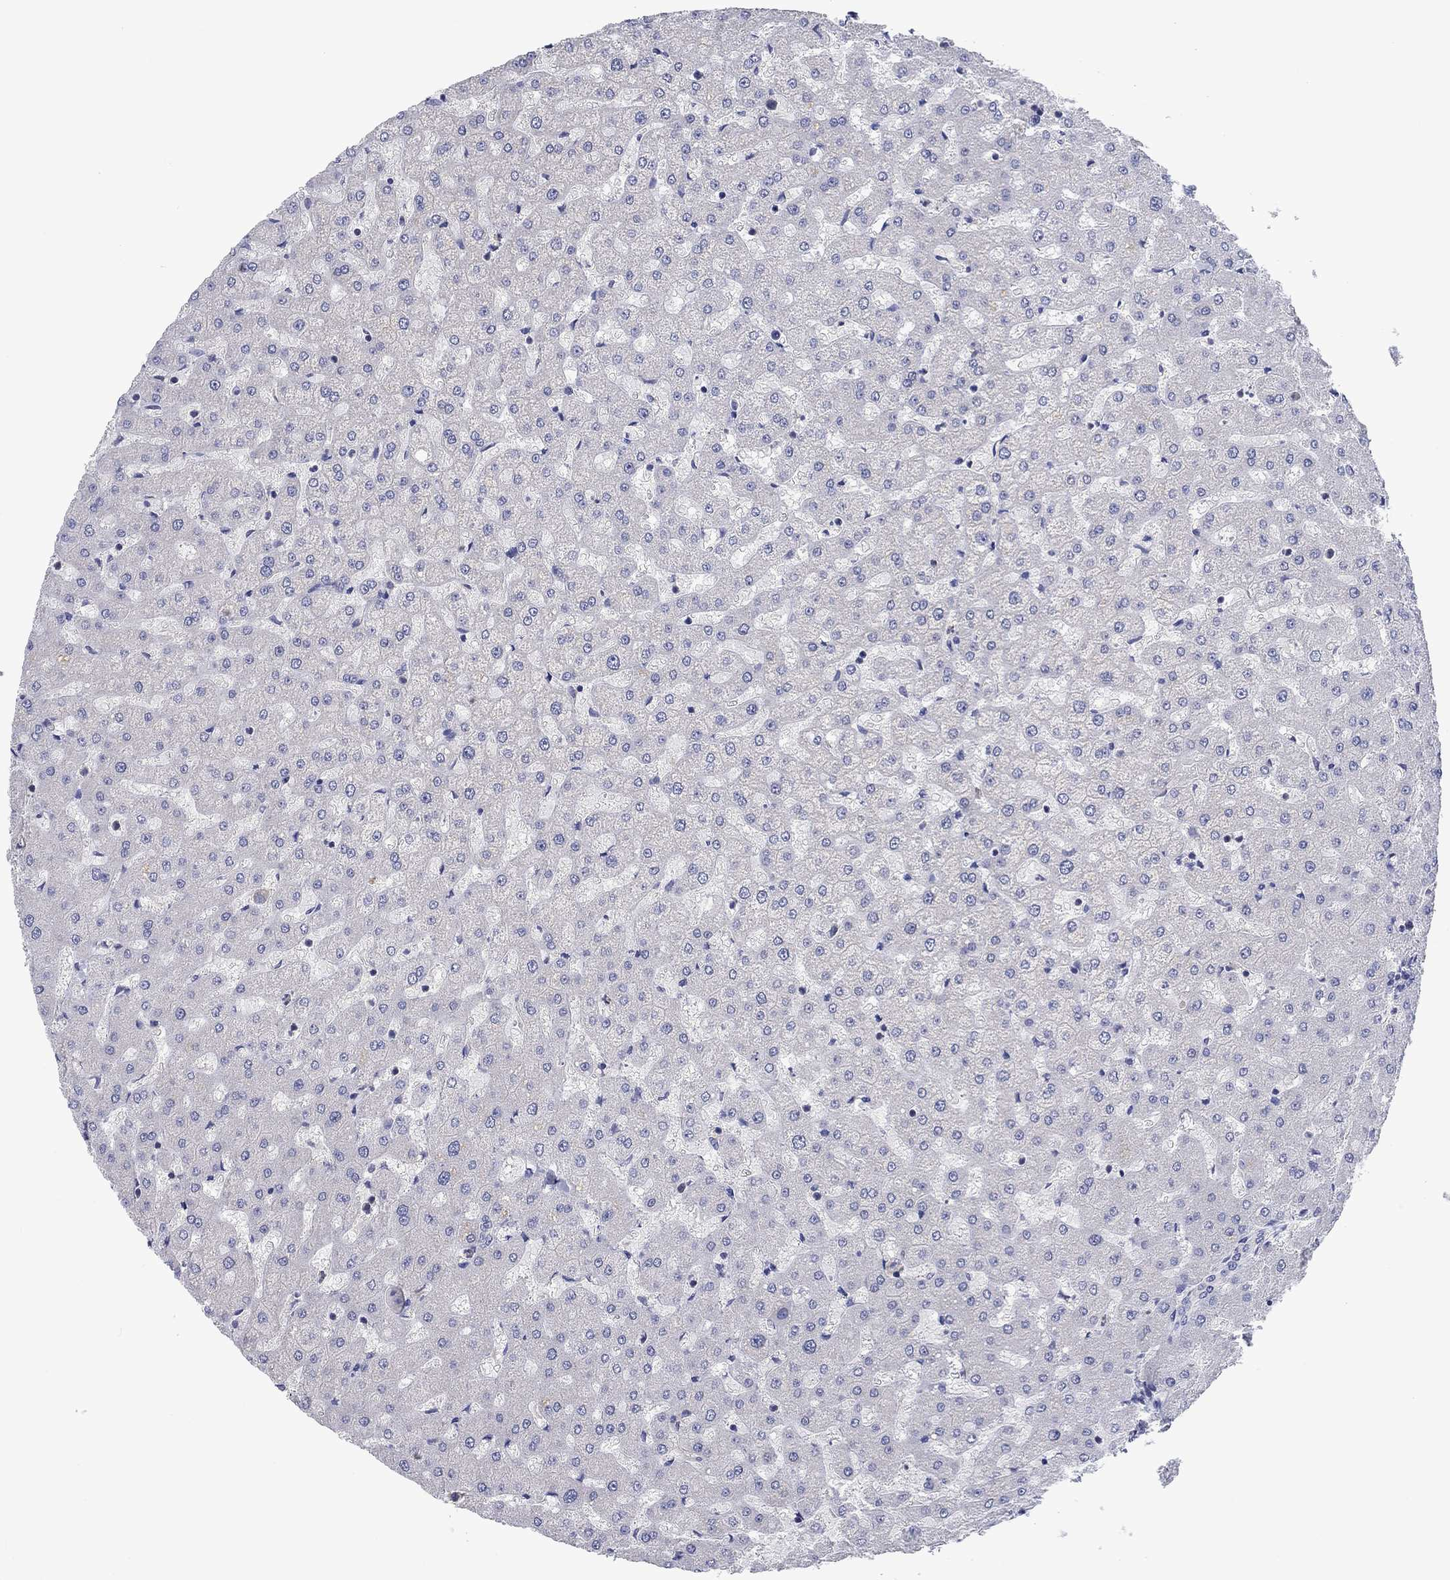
{"staining": {"intensity": "negative", "quantity": "none", "location": "none"}, "tissue": "liver", "cell_type": "Cholangiocytes", "image_type": "normal", "snomed": [{"axis": "morphology", "description": "Normal tissue, NOS"}, {"axis": "topography", "description": "Liver"}], "caption": "There is no significant expression in cholangiocytes of liver. Nuclei are stained in blue.", "gene": "FER1L6", "patient": {"sex": "female", "age": 50}}